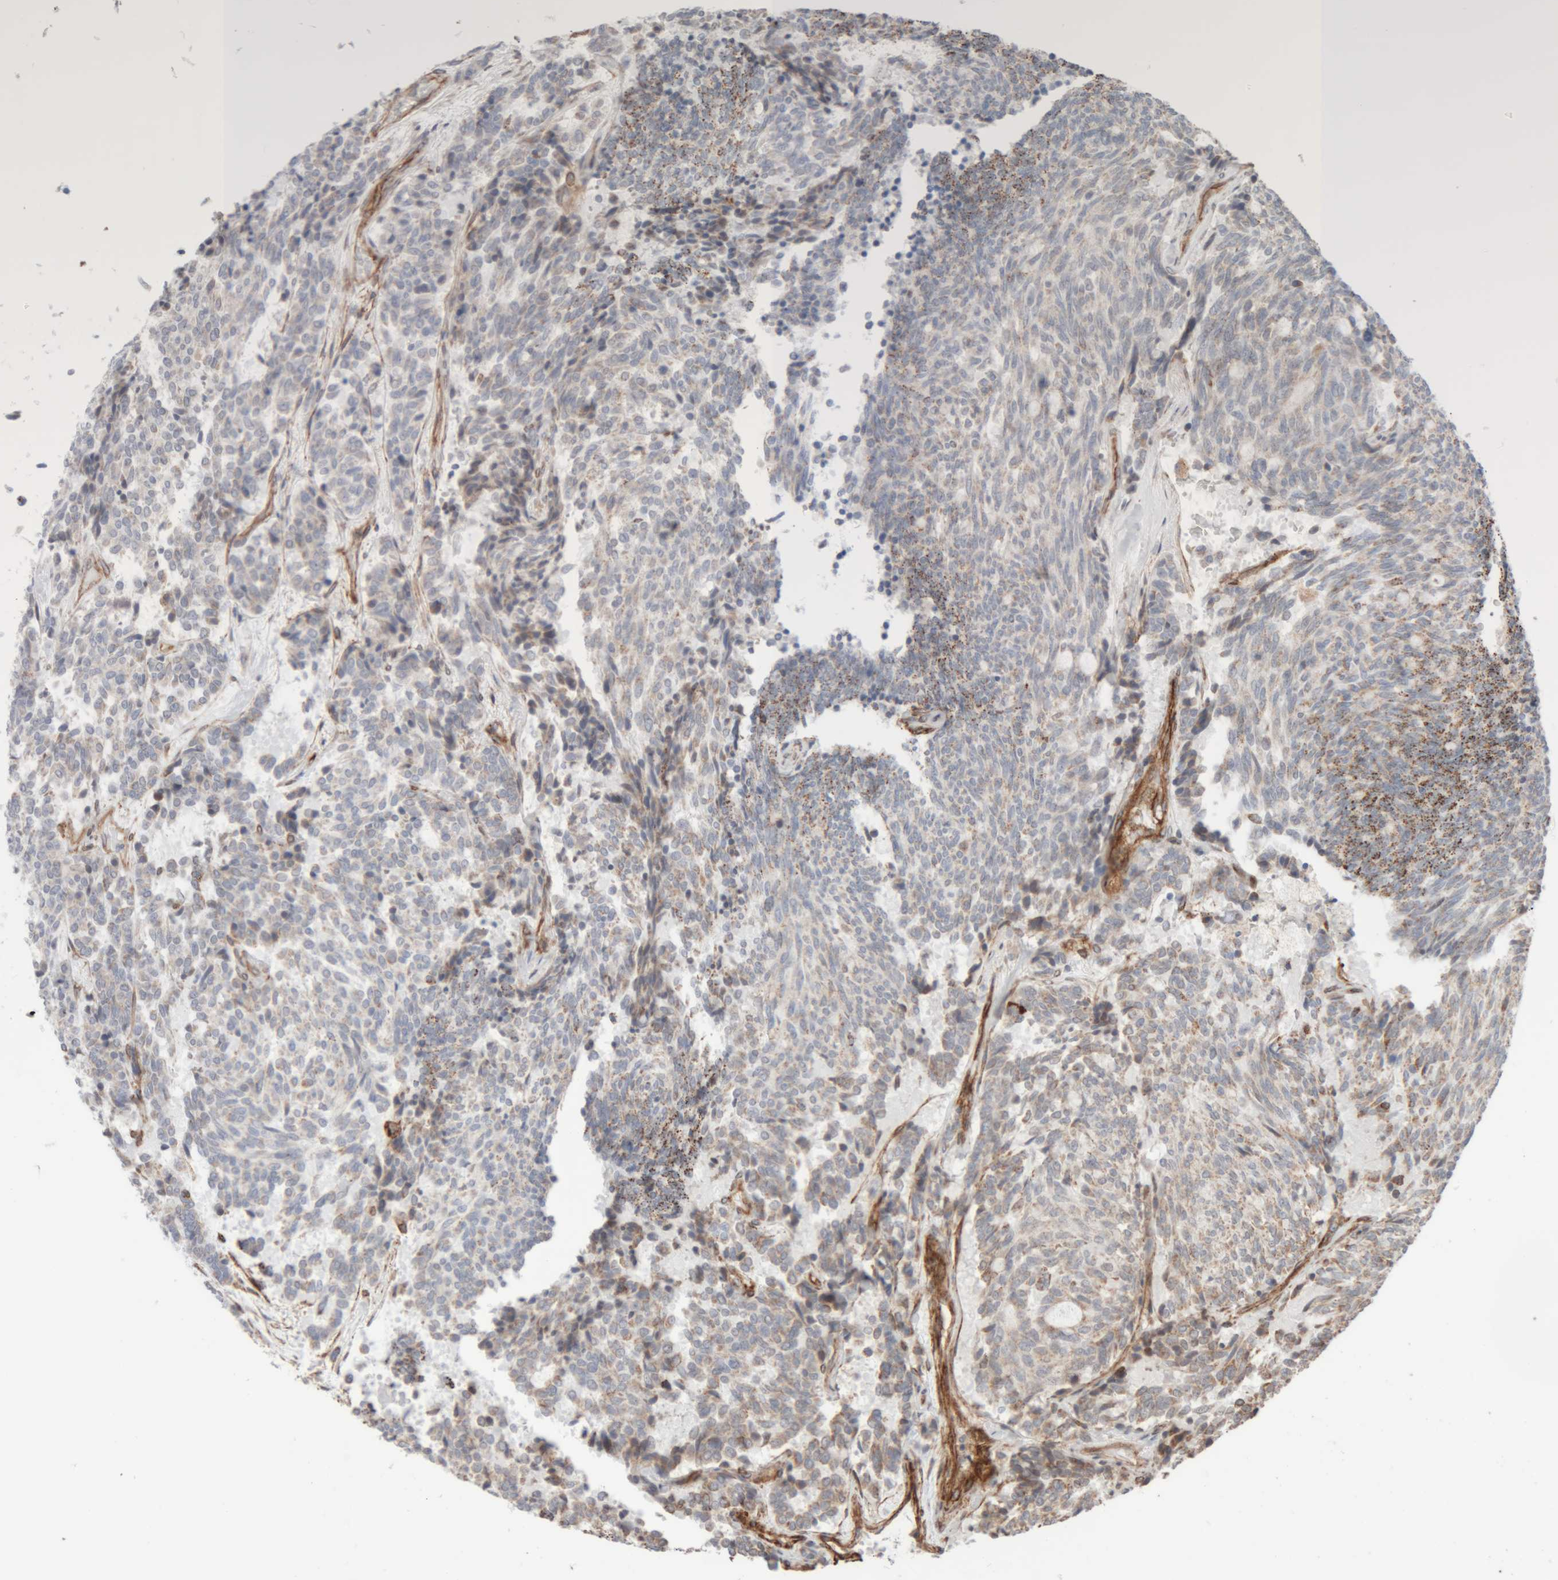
{"staining": {"intensity": "weak", "quantity": "<25%", "location": "cytoplasmic/membranous"}, "tissue": "carcinoid", "cell_type": "Tumor cells", "image_type": "cancer", "snomed": [{"axis": "morphology", "description": "Carcinoid, malignant, NOS"}, {"axis": "topography", "description": "Pancreas"}], "caption": "An immunohistochemistry (IHC) image of carcinoid is shown. There is no staining in tumor cells of carcinoid.", "gene": "RAB32", "patient": {"sex": "female", "age": 54}}